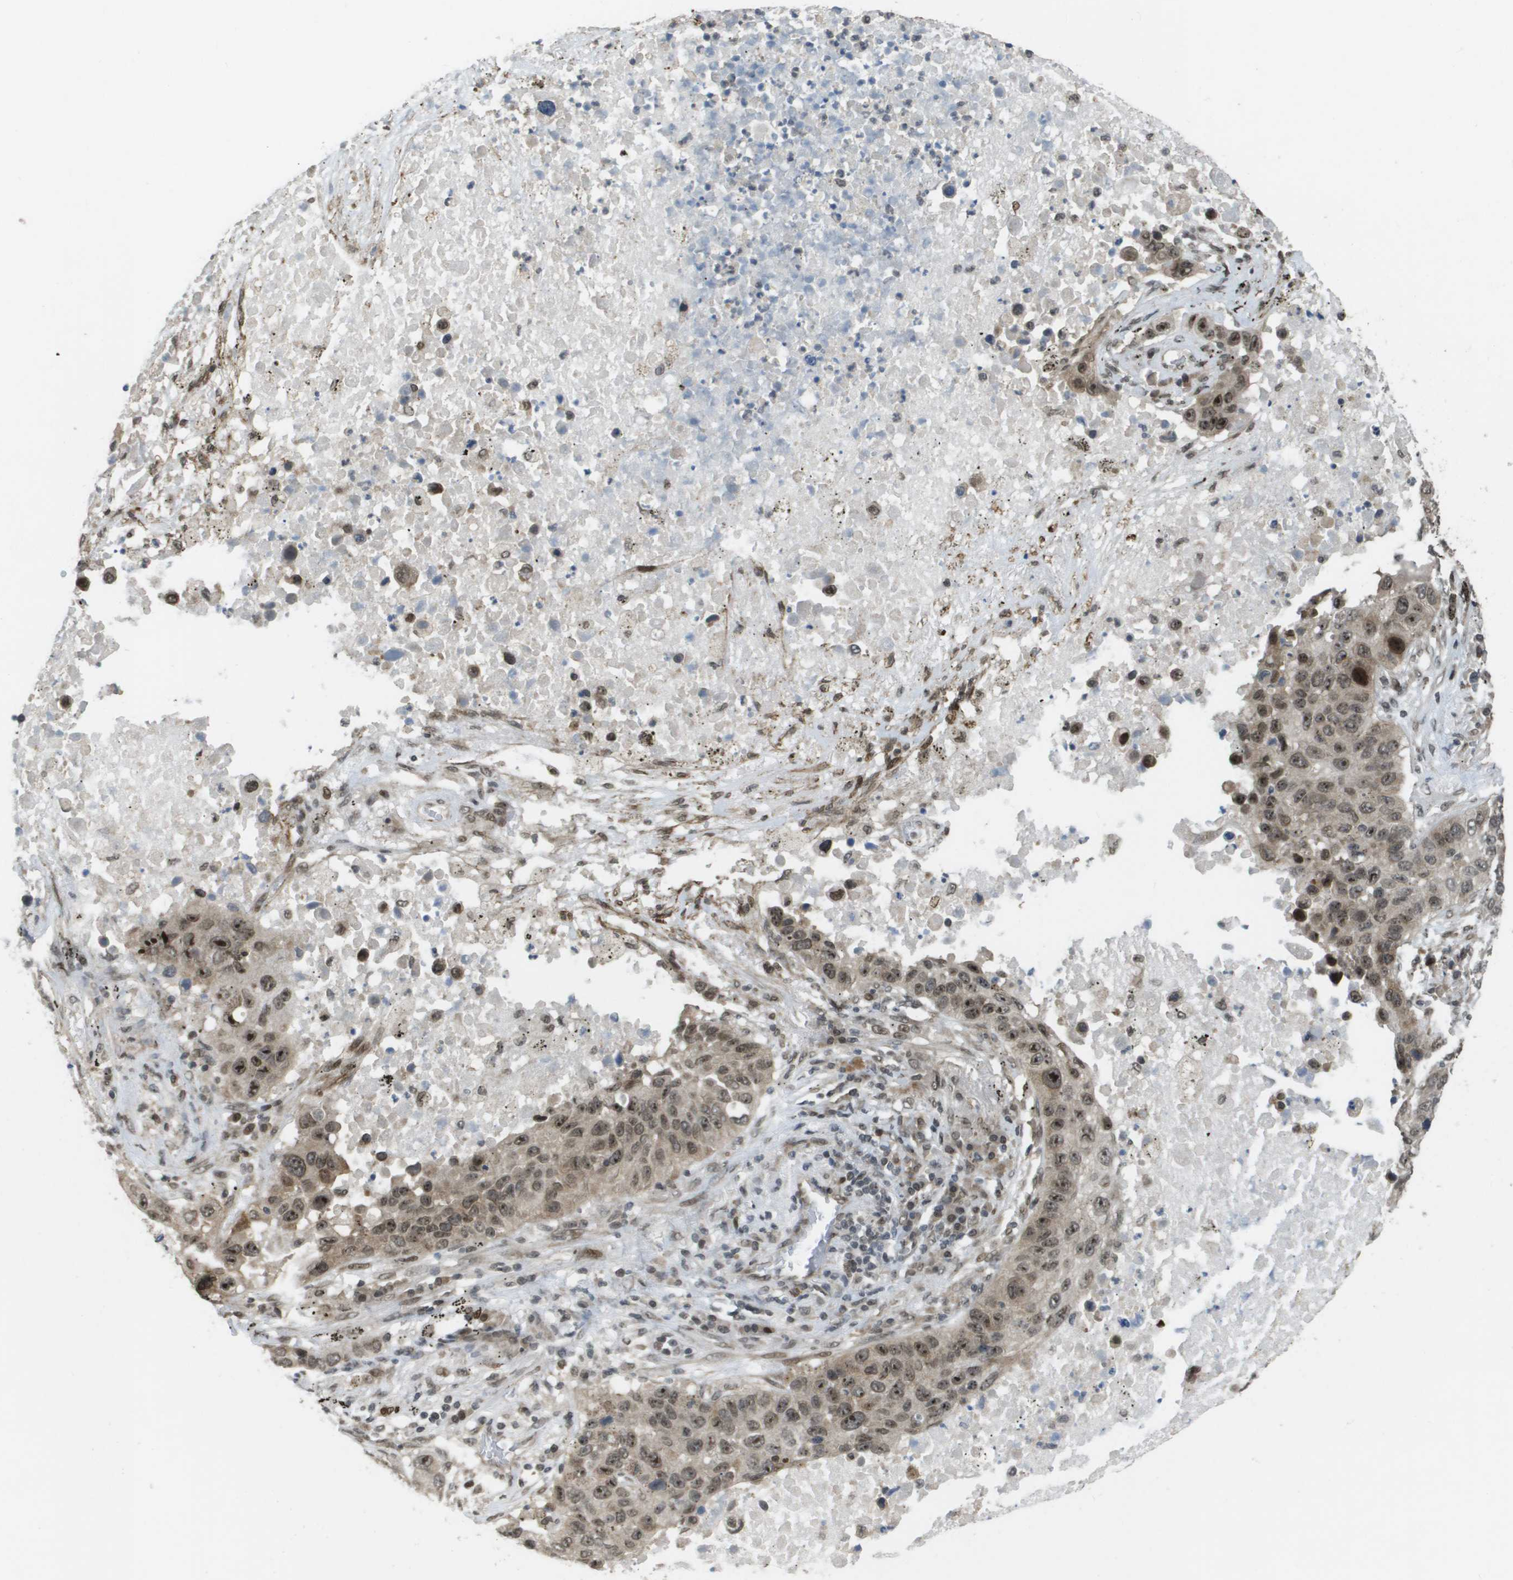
{"staining": {"intensity": "moderate", "quantity": ">75%", "location": "cytoplasmic/membranous,nuclear"}, "tissue": "lung cancer", "cell_type": "Tumor cells", "image_type": "cancer", "snomed": [{"axis": "morphology", "description": "Squamous cell carcinoma, NOS"}, {"axis": "topography", "description": "Lung"}], "caption": "Human squamous cell carcinoma (lung) stained with a protein marker displays moderate staining in tumor cells.", "gene": "KAT5", "patient": {"sex": "male", "age": 57}}